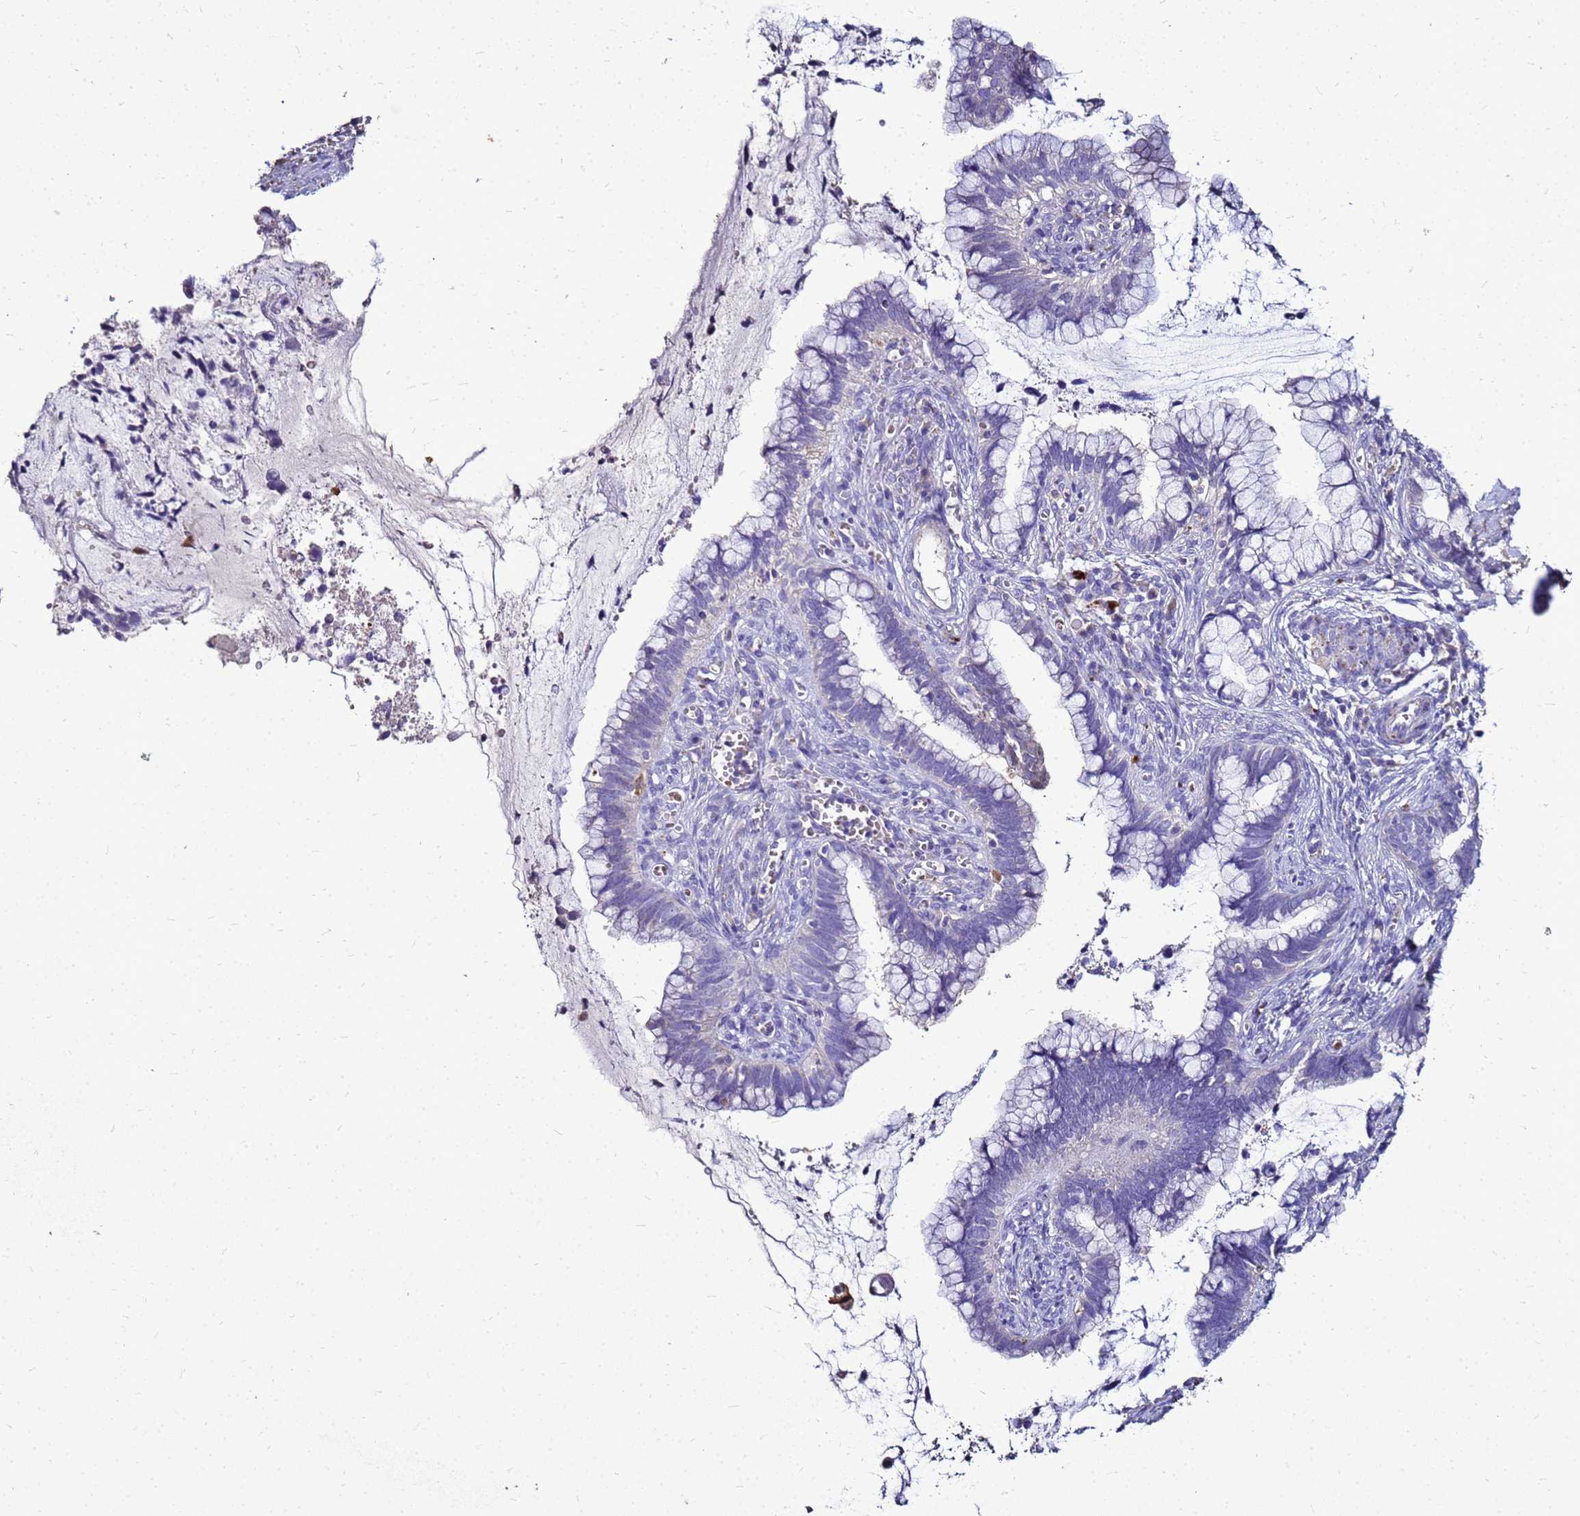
{"staining": {"intensity": "negative", "quantity": "none", "location": "none"}, "tissue": "cervical cancer", "cell_type": "Tumor cells", "image_type": "cancer", "snomed": [{"axis": "morphology", "description": "Adenocarcinoma, NOS"}, {"axis": "topography", "description": "Cervix"}], "caption": "Tumor cells are negative for brown protein staining in adenocarcinoma (cervical).", "gene": "S100A2", "patient": {"sex": "female", "age": 44}}